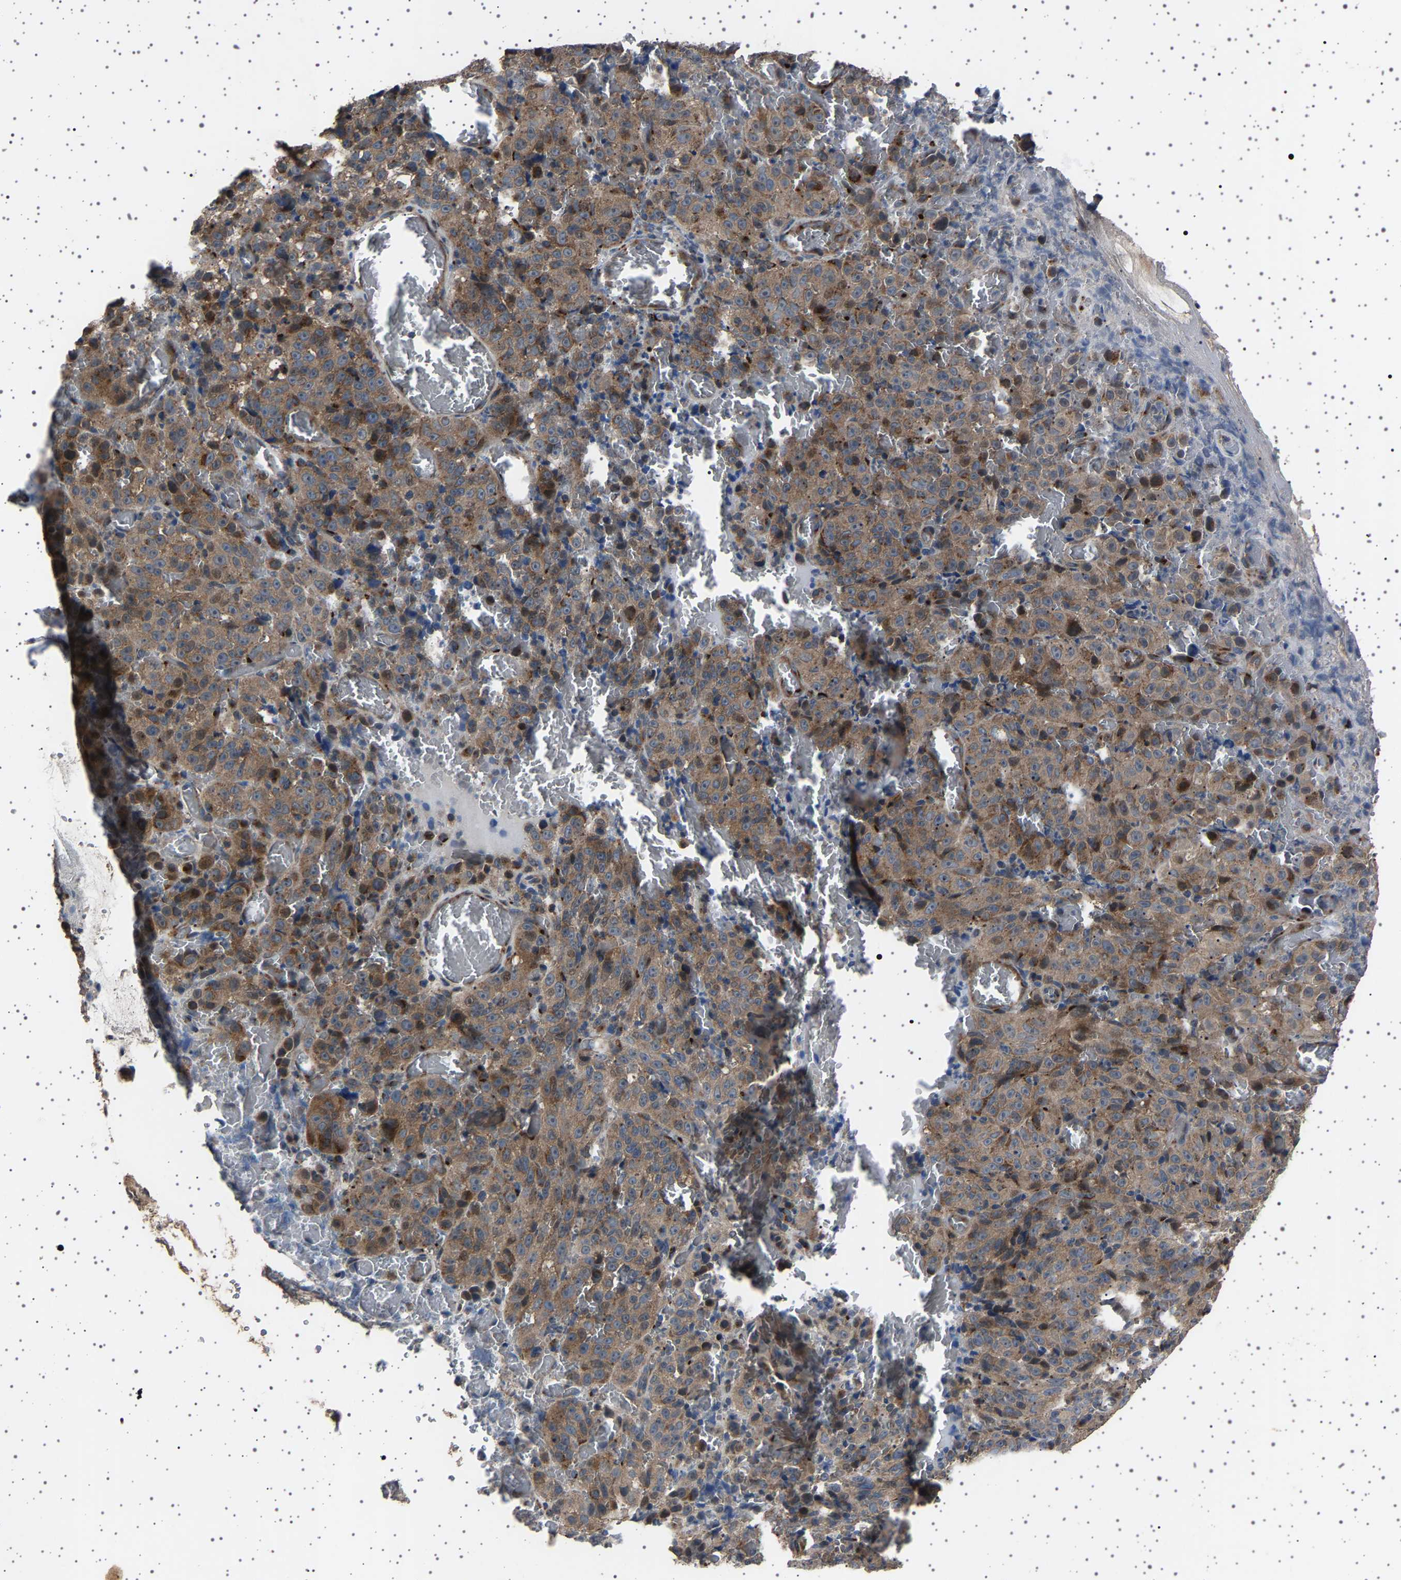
{"staining": {"intensity": "weak", "quantity": ">75%", "location": "cytoplasmic/membranous"}, "tissue": "melanoma", "cell_type": "Tumor cells", "image_type": "cancer", "snomed": [{"axis": "morphology", "description": "Malignant melanoma, NOS"}, {"axis": "topography", "description": "Rectum"}], "caption": "A micrograph of human melanoma stained for a protein demonstrates weak cytoplasmic/membranous brown staining in tumor cells.", "gene": "NCKAP1", "patient": {"sex": "female", "age": 81}}